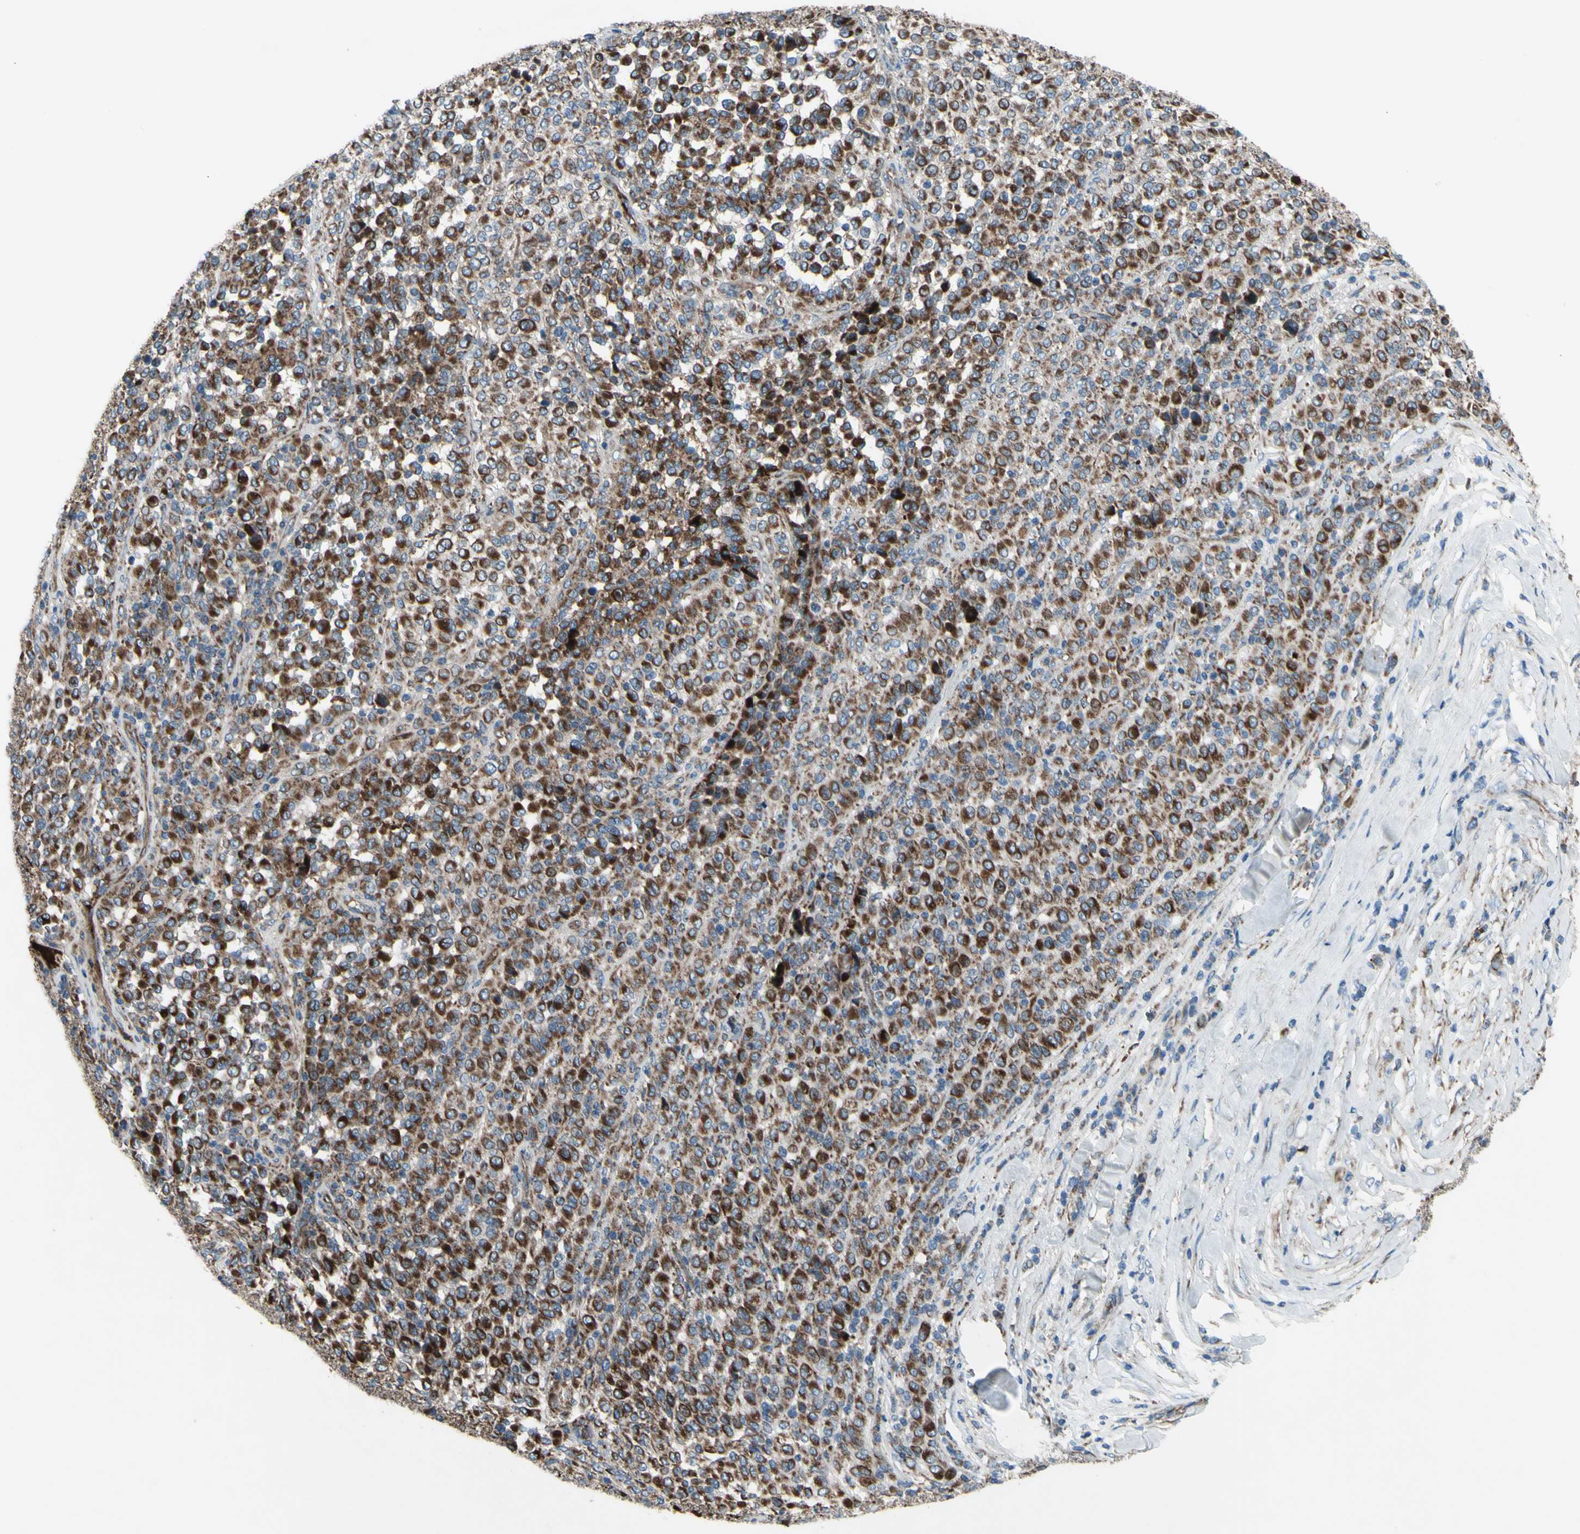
{"staining": {"intensity": "moderate", "quantity": ">75%", "location": "cytoplasmic/membranous"}, "tissue": "melanoma", "cell_type": "Tumor cells", "image_type": "cancer", "snomed": [{"axis": "morphology", "description": "Malignant melanoma, Metastatic site"}, {"axis": "topography", "description": "Pancreas"}], "caption": "Immunohistochemistry (IHC) staining of melanoma, which displays medium levels of moderate cytoplasmic/membranous positivity in about >75% of tumor cells indicating moderate cytoplasmic/membranous protein staining. The staining was performed using DAB (brown) for protein detection and nuclei were counterstained in hematoxylin (blue).", "gene": "EMC7", "patient": {"sex": "female", "age": 30}}